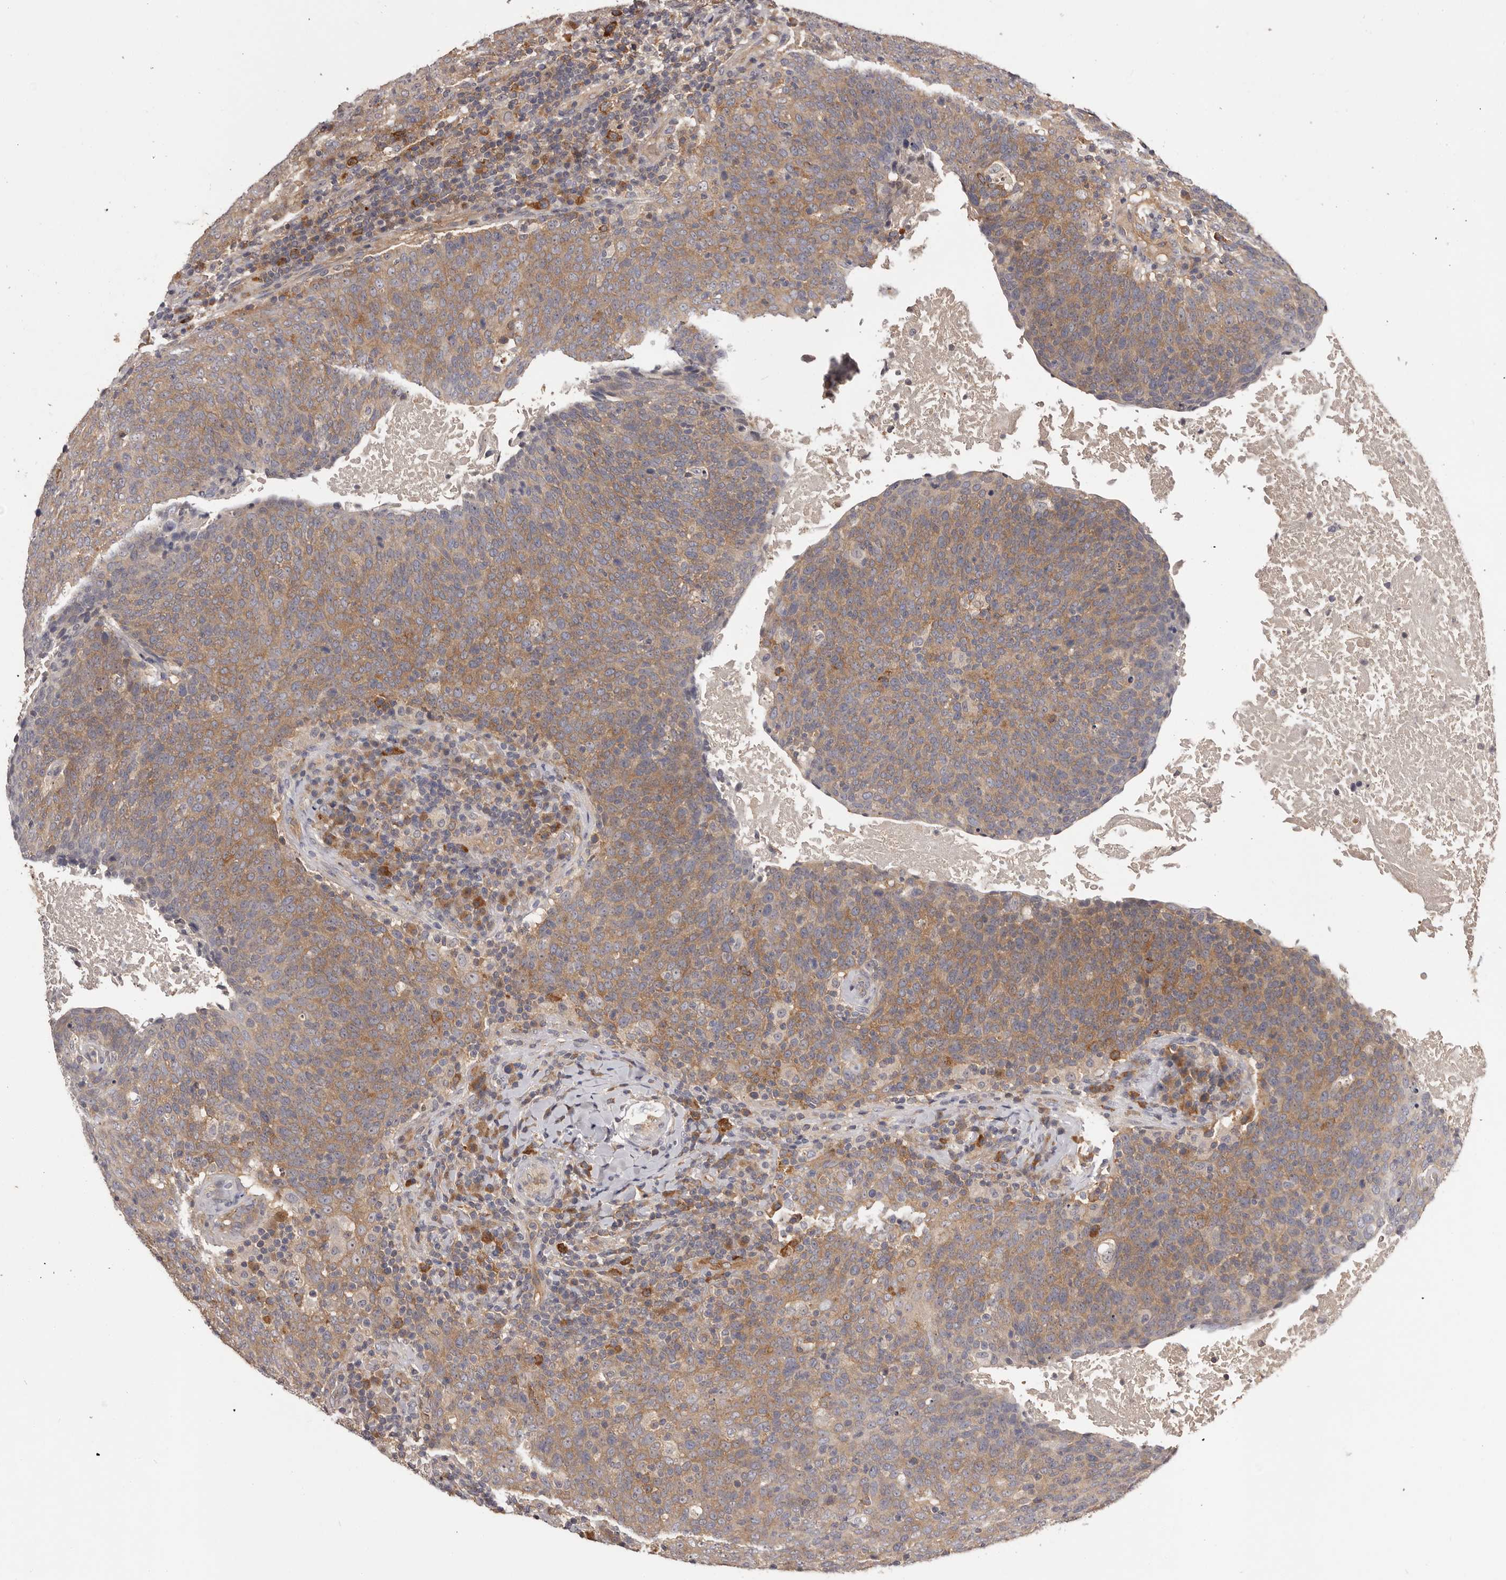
{"staining": {"intensity": "moderate", "quantity": ">75%", "location": "cytoplasmic/membranous"}, "tissue": "head and neck cancer", "cell_type": "Tumor cells", "image_type": "cancer", "snomed": [{"axis": "morphology", "description": "Squamous cell carcinoma, NOS"}, {"axis": "morphology", "description": "Squamous cell carcinoma, metastatic, NOS"}, {"axis": "topography", "description": "Lymph node"}, {"axis": "topography", "description": "Head-Neck"}], "caption": "This image displays IHC staining of head and neck cancer, with medium moderate cytoplasmic/membranous expression in approximately >75% of tumor cells.", "gene": "LTV1", "patient": {"sex": "male", "age": 62}}